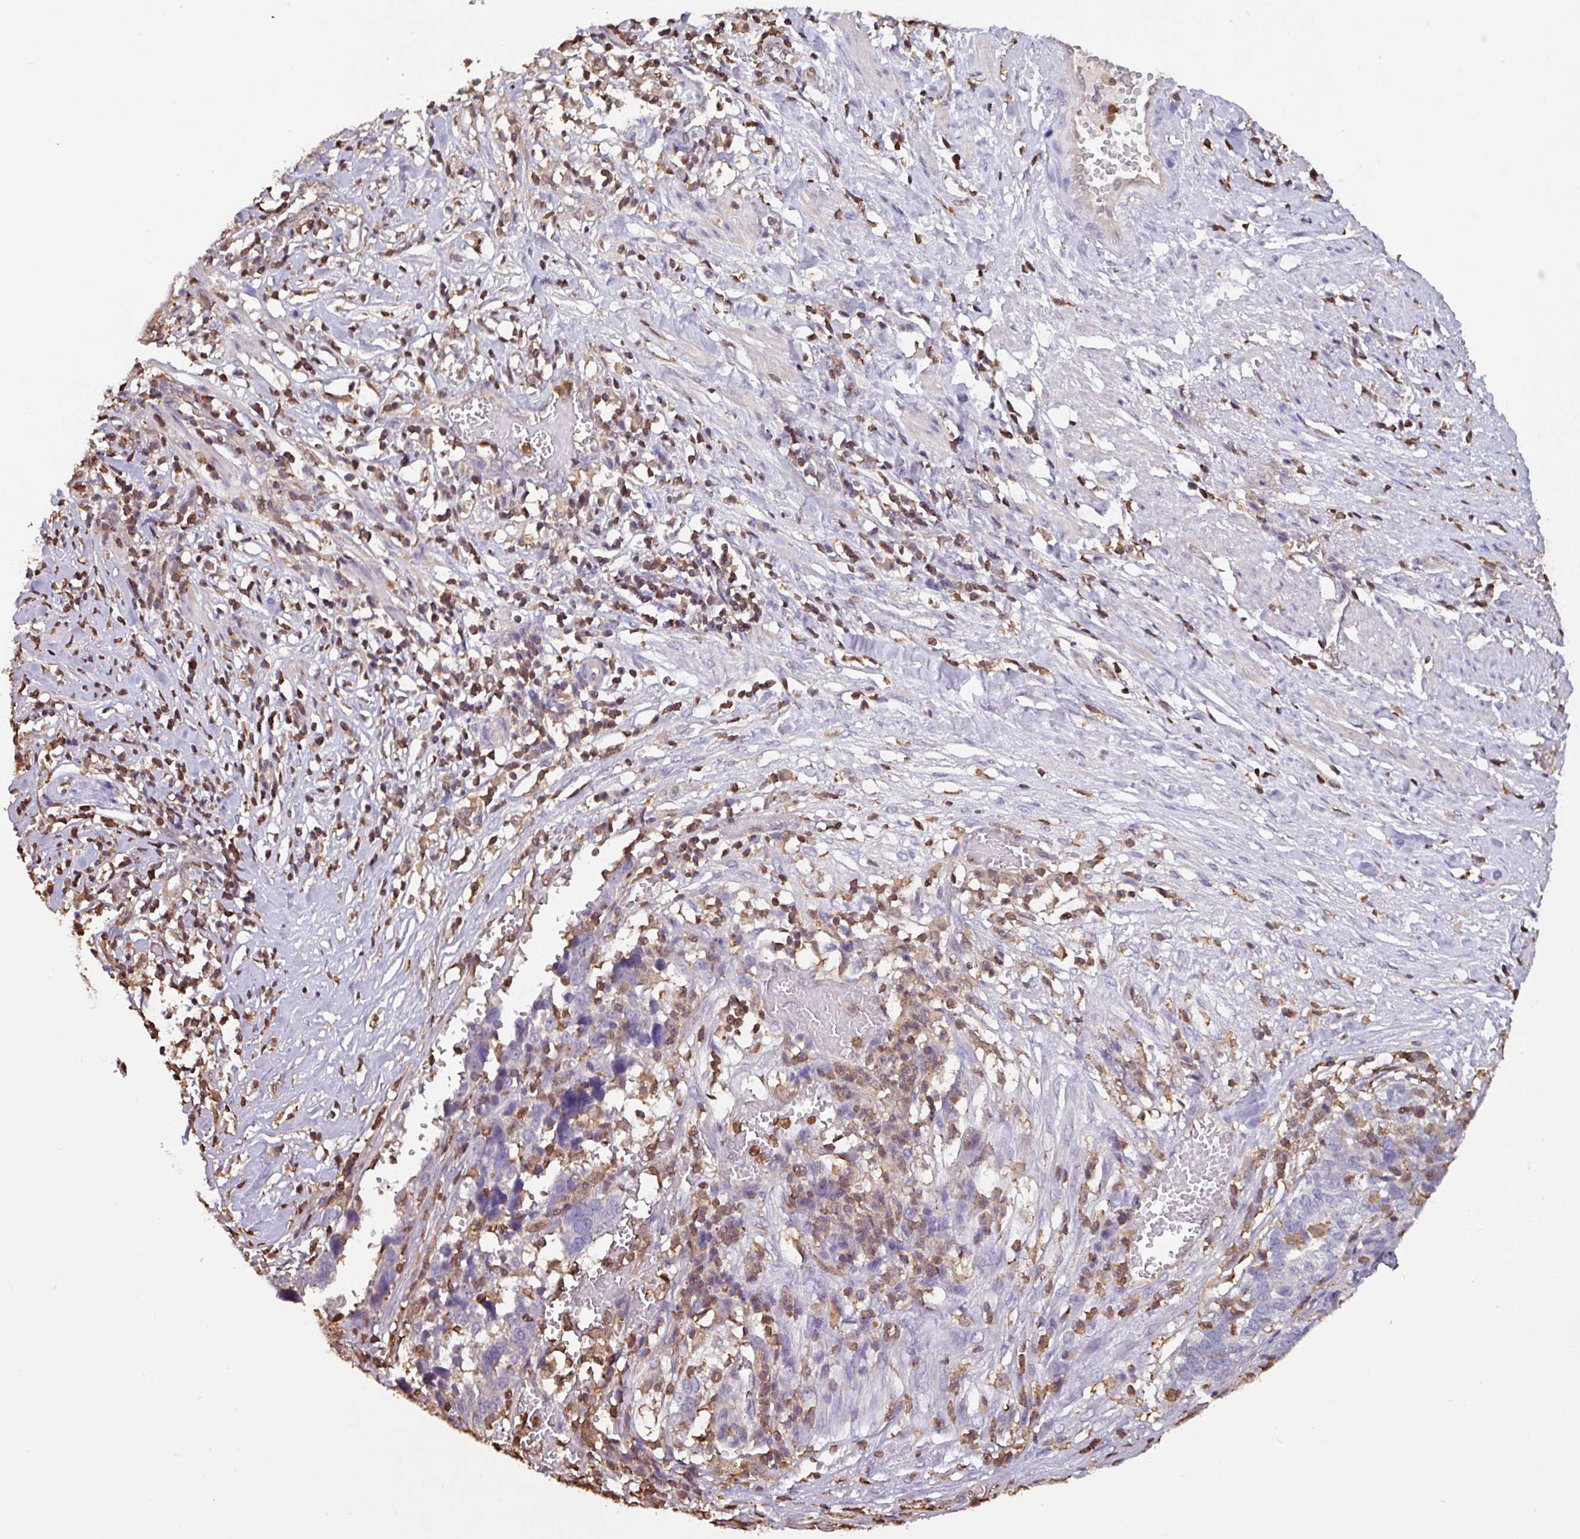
{"staining": {"intensity": "negative", "quantity": "none", "location": "none"}, "tissue": "ovarian cancer", "cell_type": "Tumor cells", "image_type": "cancer", "snomed": [{"axis": "morphology", "description": "Cystadenocarcinoma, serous, NOS"}, {"axis": "topography", "description": "Ovary"}], "caption": "There is no significant positivity in tumor cells of ovarian cancer. (Brightfield microscopy of DAB immunohistochemistry (IHC) at high magnification).", "gene": "ARHGDIB", "patient": {"sex": "female", "age": 59}}